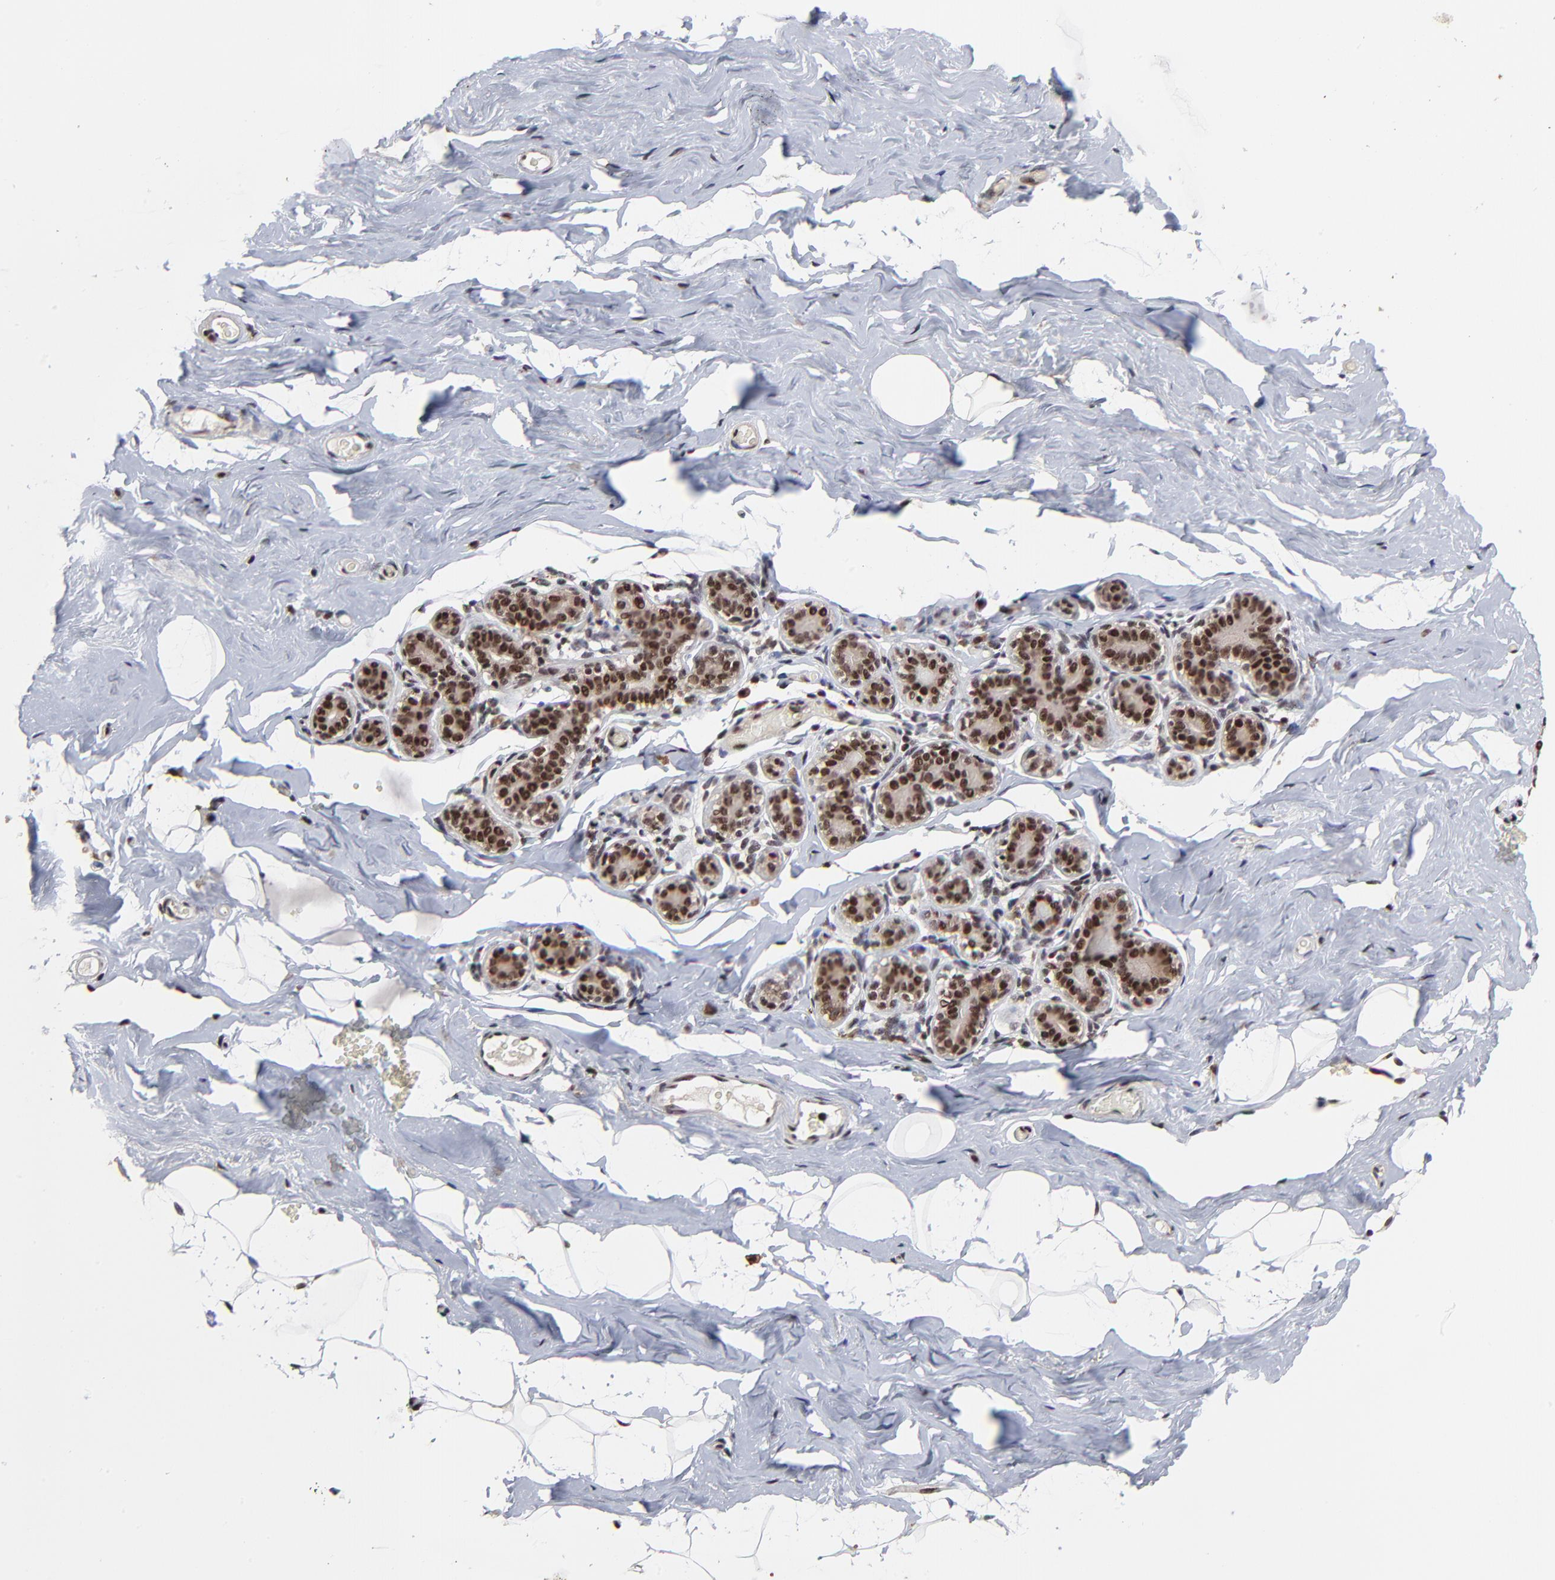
{"staining": {"intensity": "moderate", "quantity": ">75%", "location": "nuclear"}, "tissue": "breast", "cell_type": "Adipocytes", "image_type": "normal", "snomed": [{"axis": "morphology", "description": "Normal tissue, NOS"}, {"axis": "topography", "description": "Breast"}, {"axis": "topography", "description": "Soft tissue"}], "caption": "Normal breast shows moderate nuclear expression in about >75% of adipocytes, visualized by immunohistochemistry. The staining was performed using DAB, with brown indicating positive protein expression. Nuclei are stained blue with hematoxylin.", "gene": "RBM22", "patient": {"sex": "female", "age": 75}}